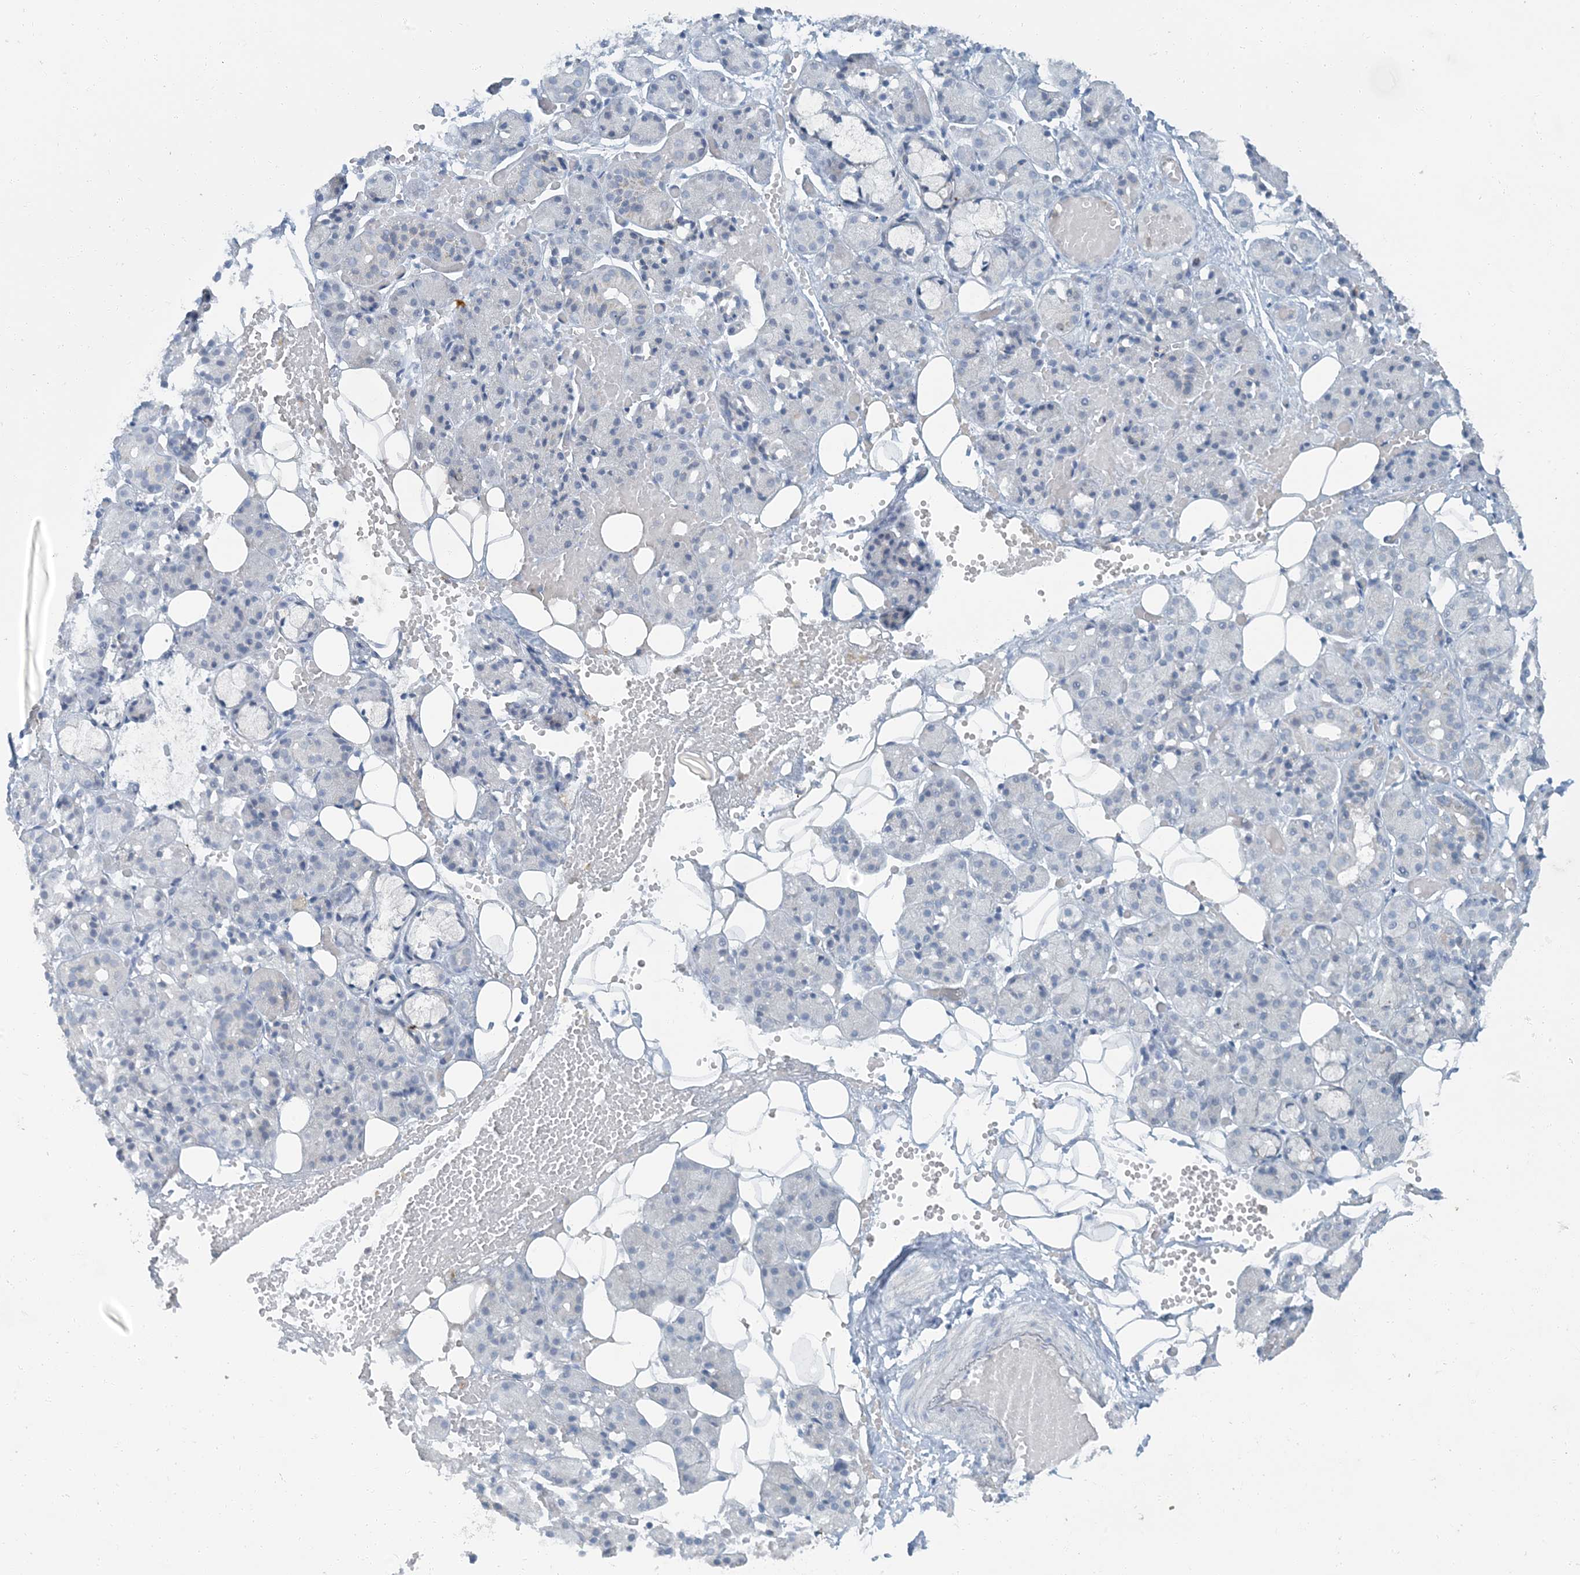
{"staining": {"intensity": "negative", "quantity": "none", "location": "none"}, "tissue": "salivary gland", "cell_type": "Glandular cells", "image_type": "normal", "snomed": [{"axis": "morphology", "description": "Normal tissue, NOS"}, {"axis": "topography", "description": "Salivary gland"}], "caption": "An immunohistochemistry (IHC) image of unremarkable salivary gland is shown. There is no staining in glandular cells of salivary gland. (DAB immunohistochemistry with hematoxylin counter stain).", "gene": "EPHA4", "patient": {"sex": "male", "age": 63}}